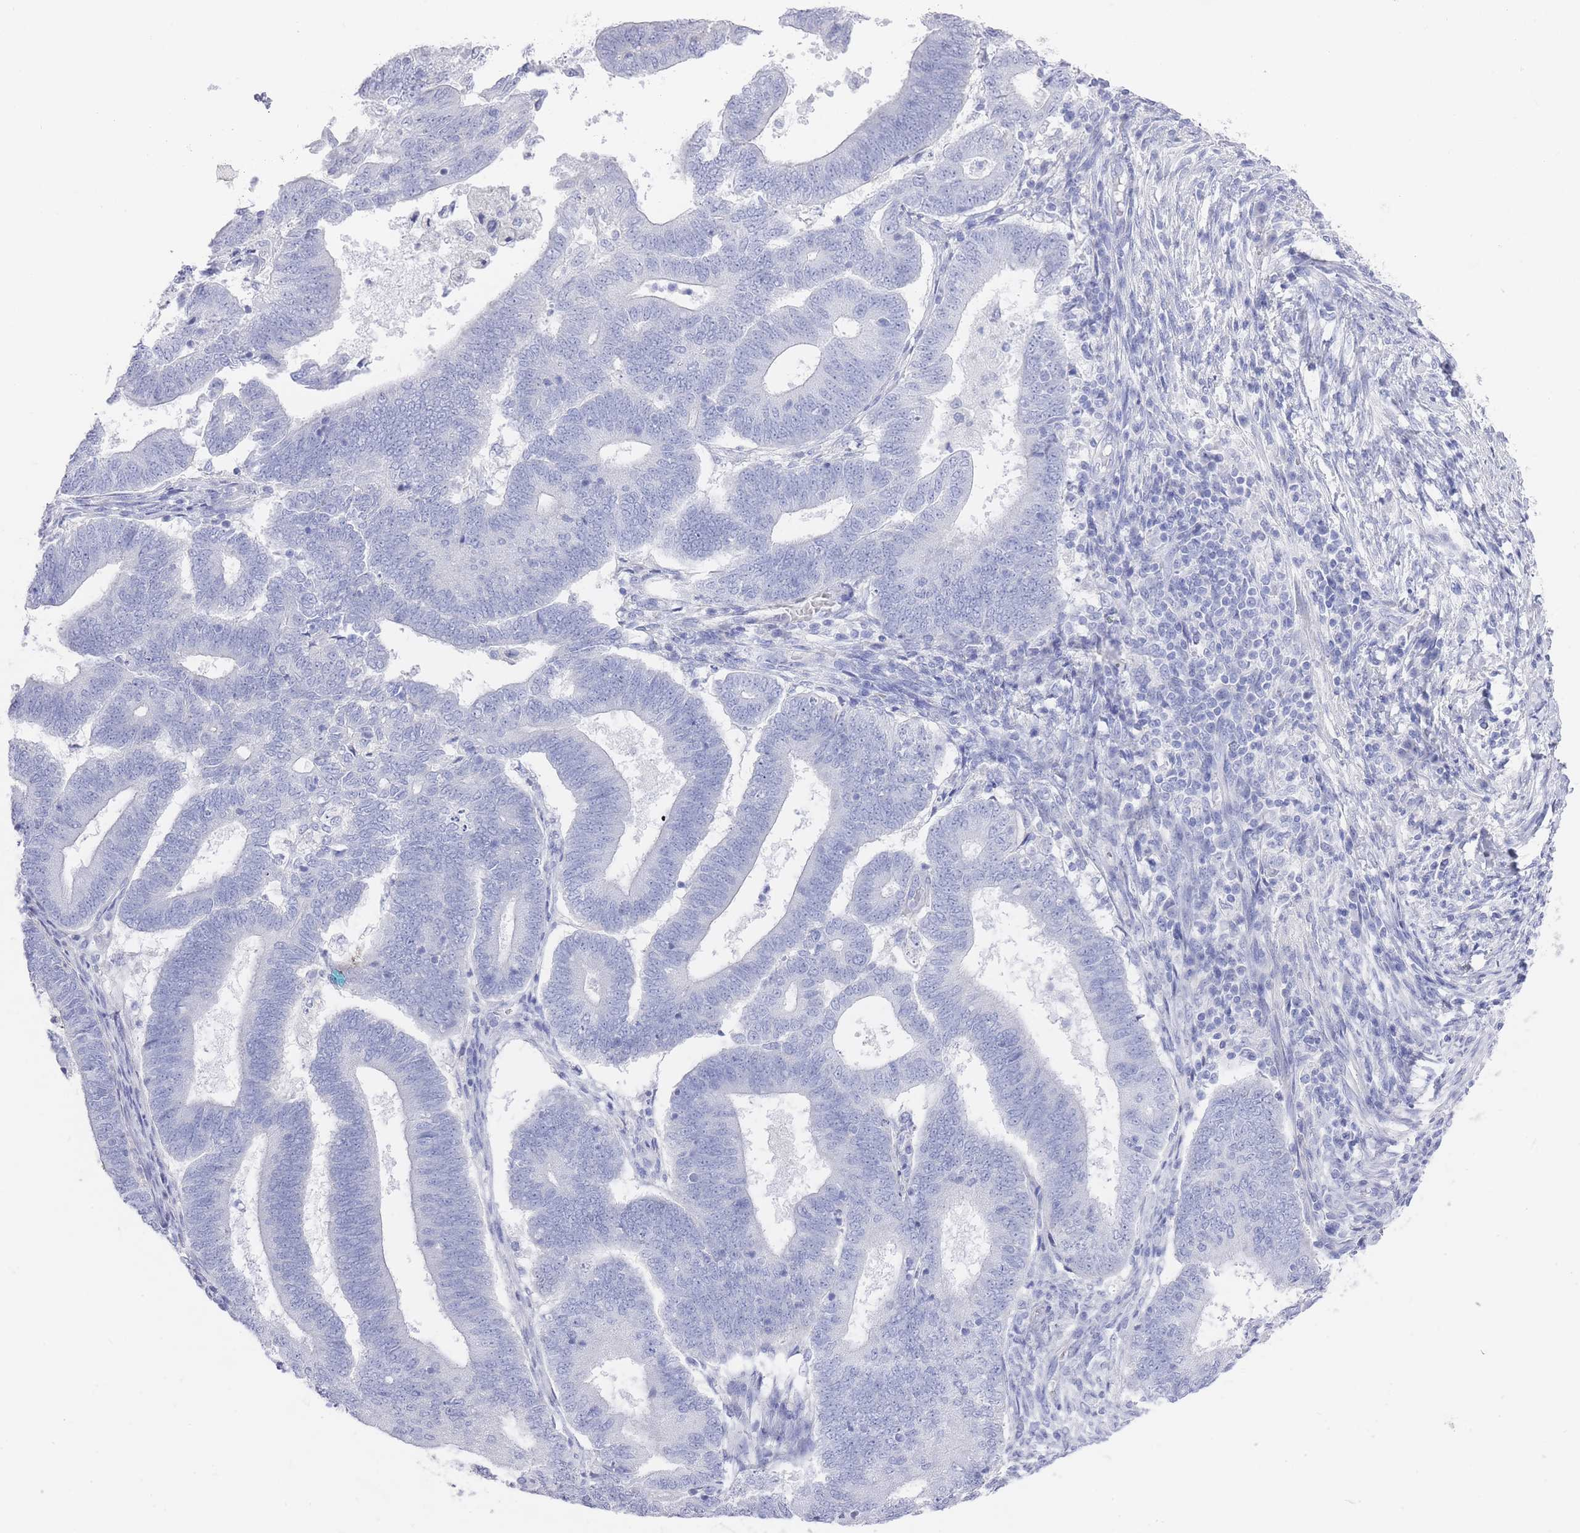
{"staining": {"intensity": "negative", "quantity": "none", "location": "none"}, "tissue": "endometrial cancer", "cell_type": "Tumor cells", "image_type": "cancer", "snomed": [{"axis": "morphology", "description": "Adenocarcinoma, NOS"}, {"axis": "topography", "description": "Endometrium"}], "caption": "This is an immunohistochemistry micrograph of human adenocarcinoma (endometrial). There is no staining in tumor cells.", "gene": "RAB2B", "patient": {"sex": "female", "age": 70}}